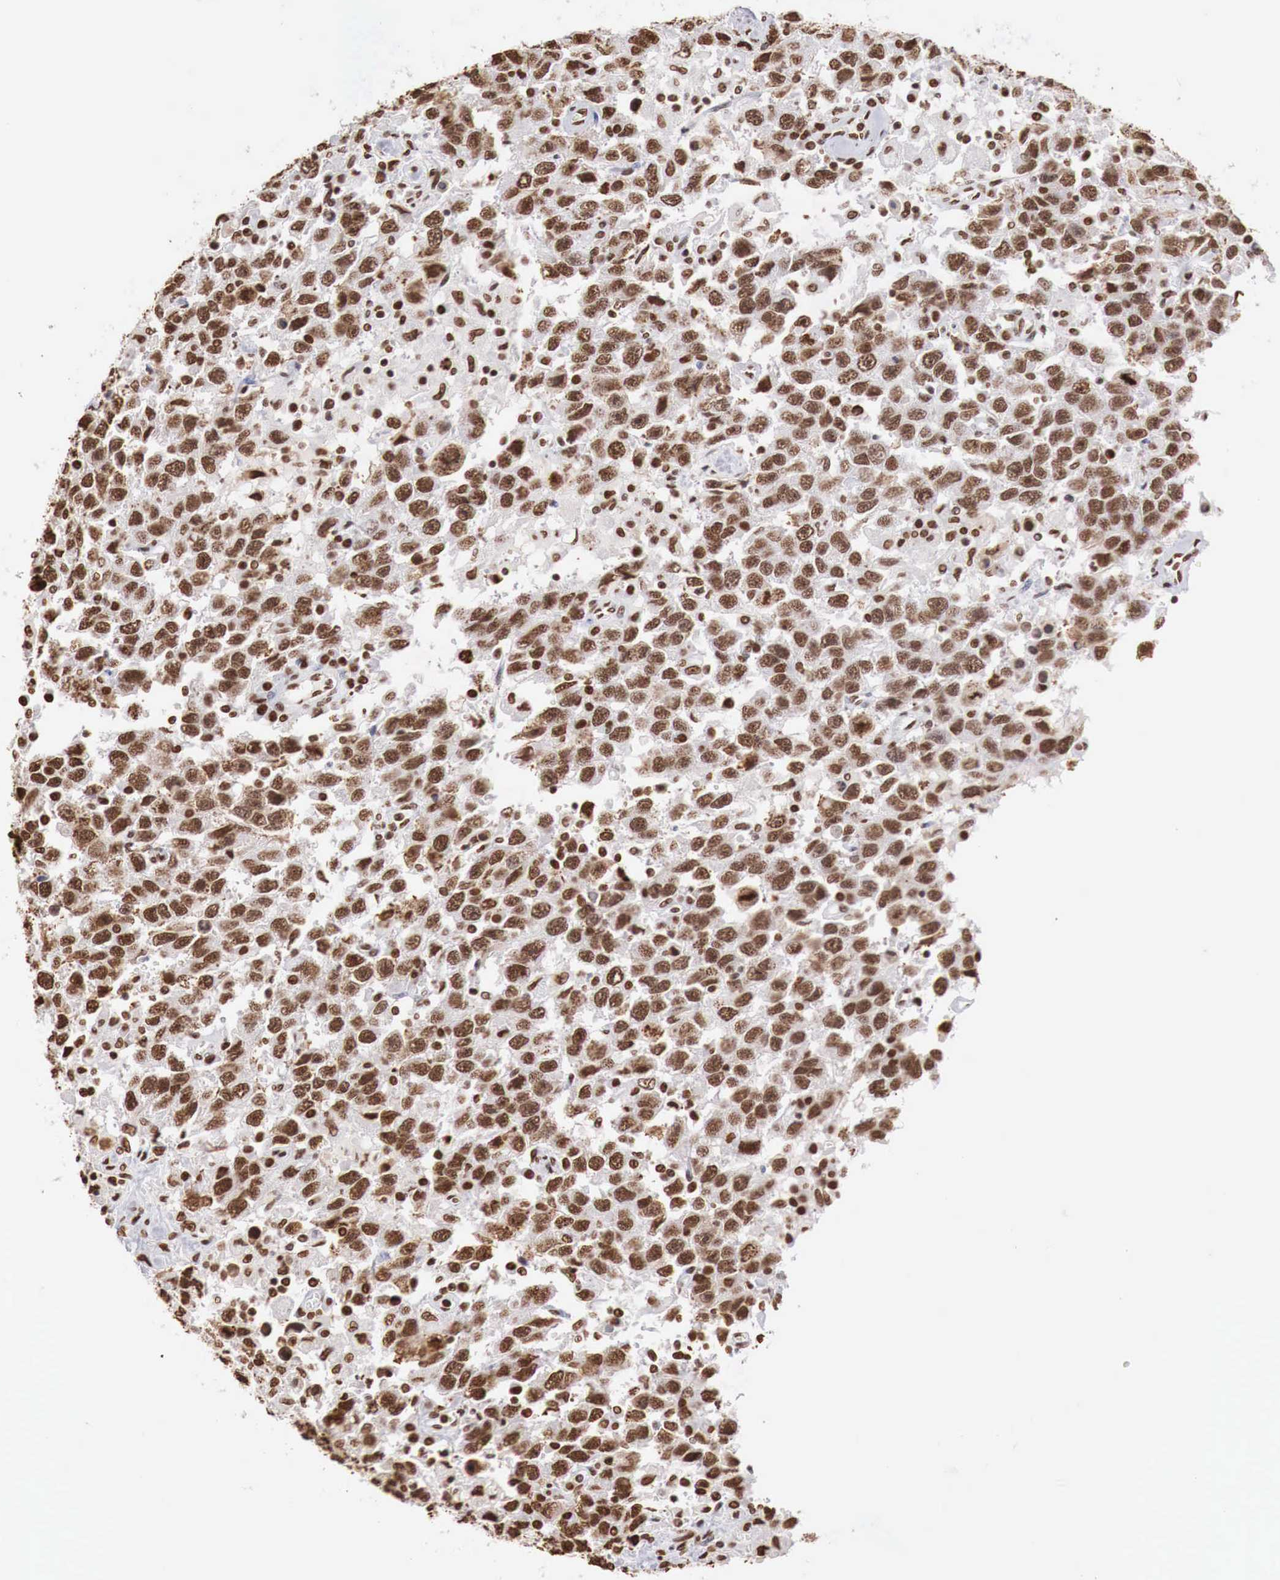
{"staining": {"intensity": "strong", "quantity": ">75%", "location": "nuclear"}, "tissue": "testis cancer", "cell_type": "Tumor cells", "image_type": "cancer", "snomed": [{"axis": "morphology", "description": "Seminoma, NOS"}, {"axis": "topography", "description": "Testis"}], "caption": "Testis seminoma stained with a protein marker displays strong staining in tumor cells.", "gene": "DKC1", "patient": {"sex": "male", "age": 41}}